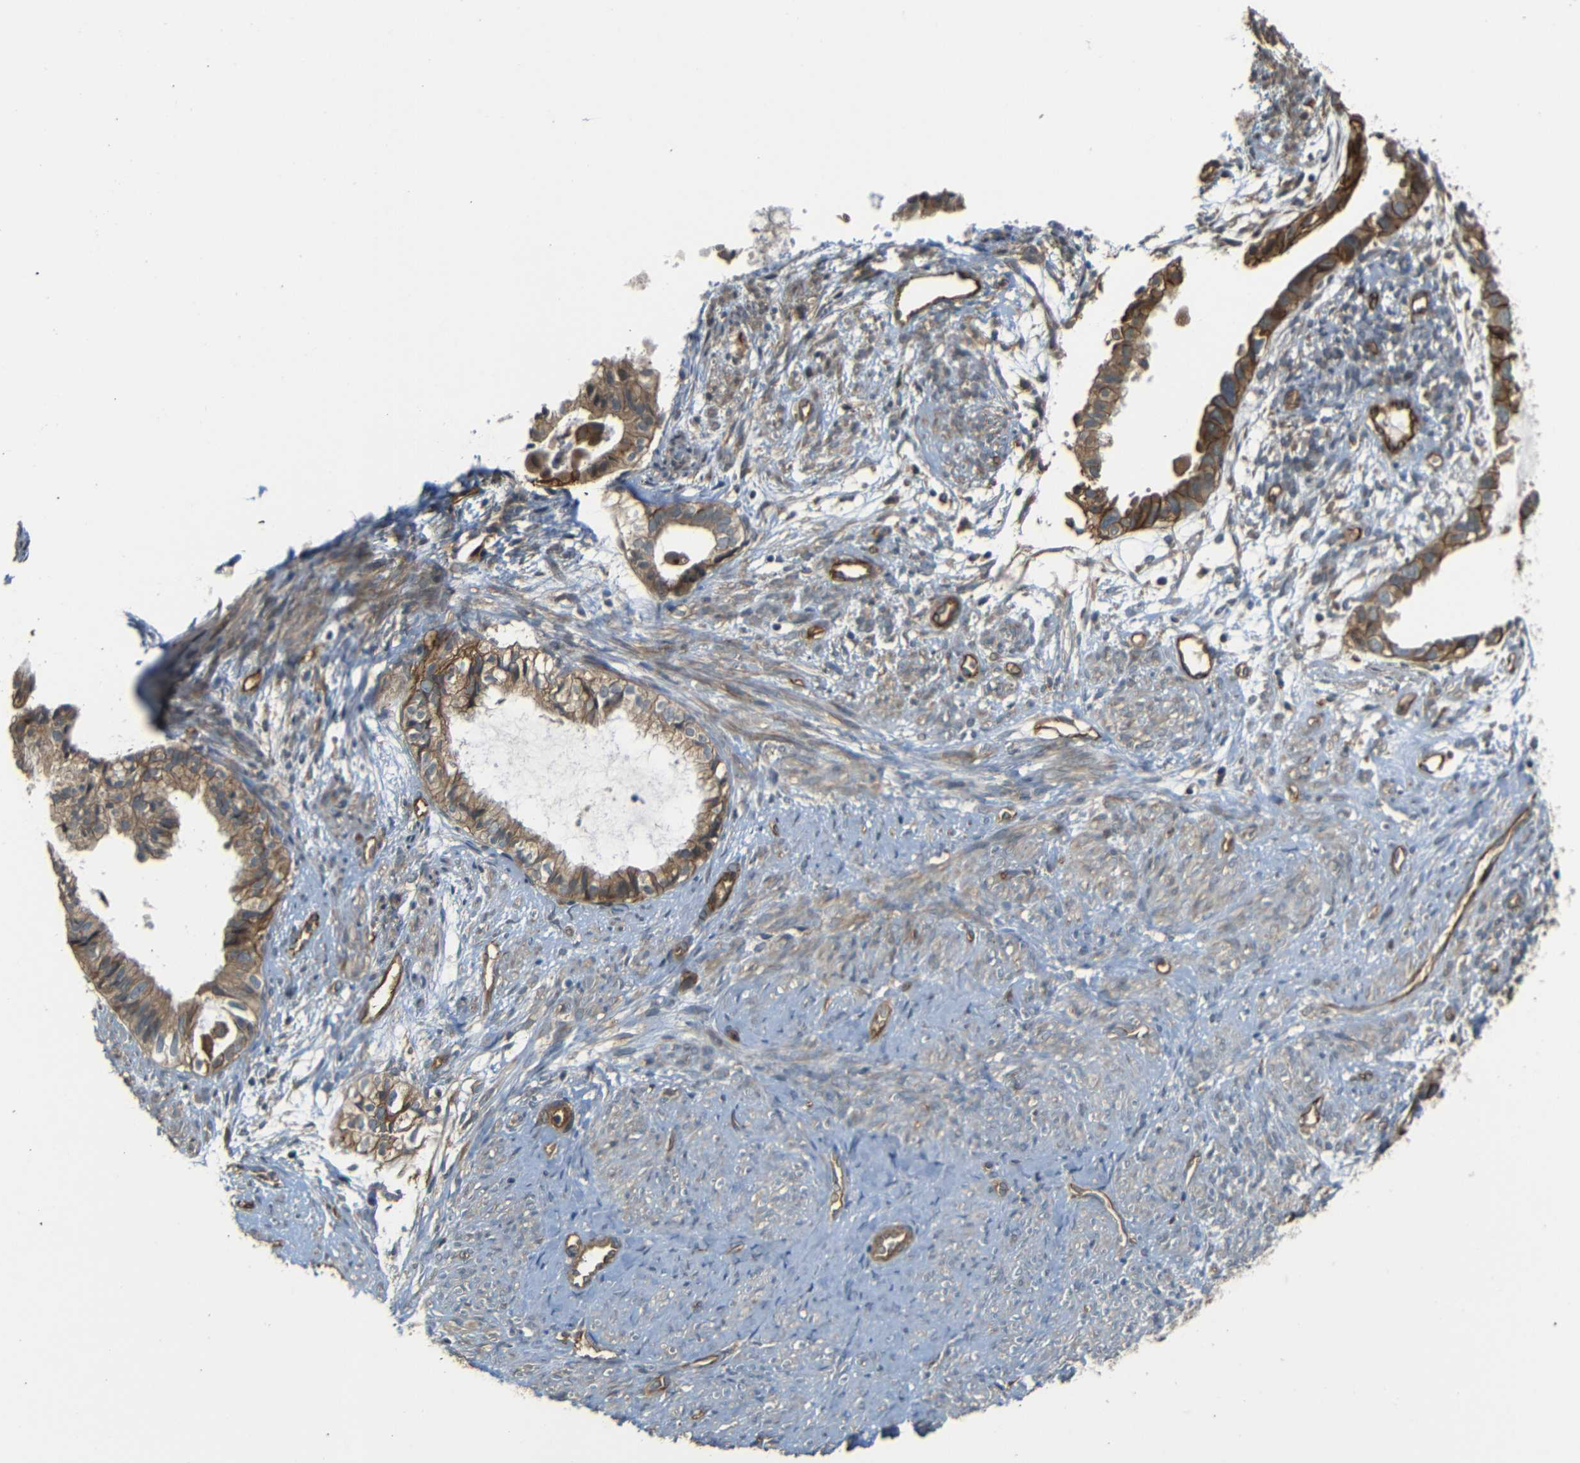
{"staining": {"intensity": "moderate", "quantity": ">75%", "location": "cytoplasmic/membranous"}, "tissue": "cervical cancer", "cell_type": "Tumor cells", "image_type": "cancer", "snomed": [{"axis": "morphology", "description": "Normal tissue, NOS"}, {"axis": "morphology", "description": "Adenocarcinoma, NOS"}, {"axis": "topography", "description": "Cervix"}, {"axis": "topography", "description": "Endometrium"}], "caption": "Moderate cytoplasmic/membranous protein expression is appreciated in about >75% of tumor cells in cervical cancer (adenocarcinoma).", "gene": "RELL1", "patient": {"sex": "female", "age": 86}}